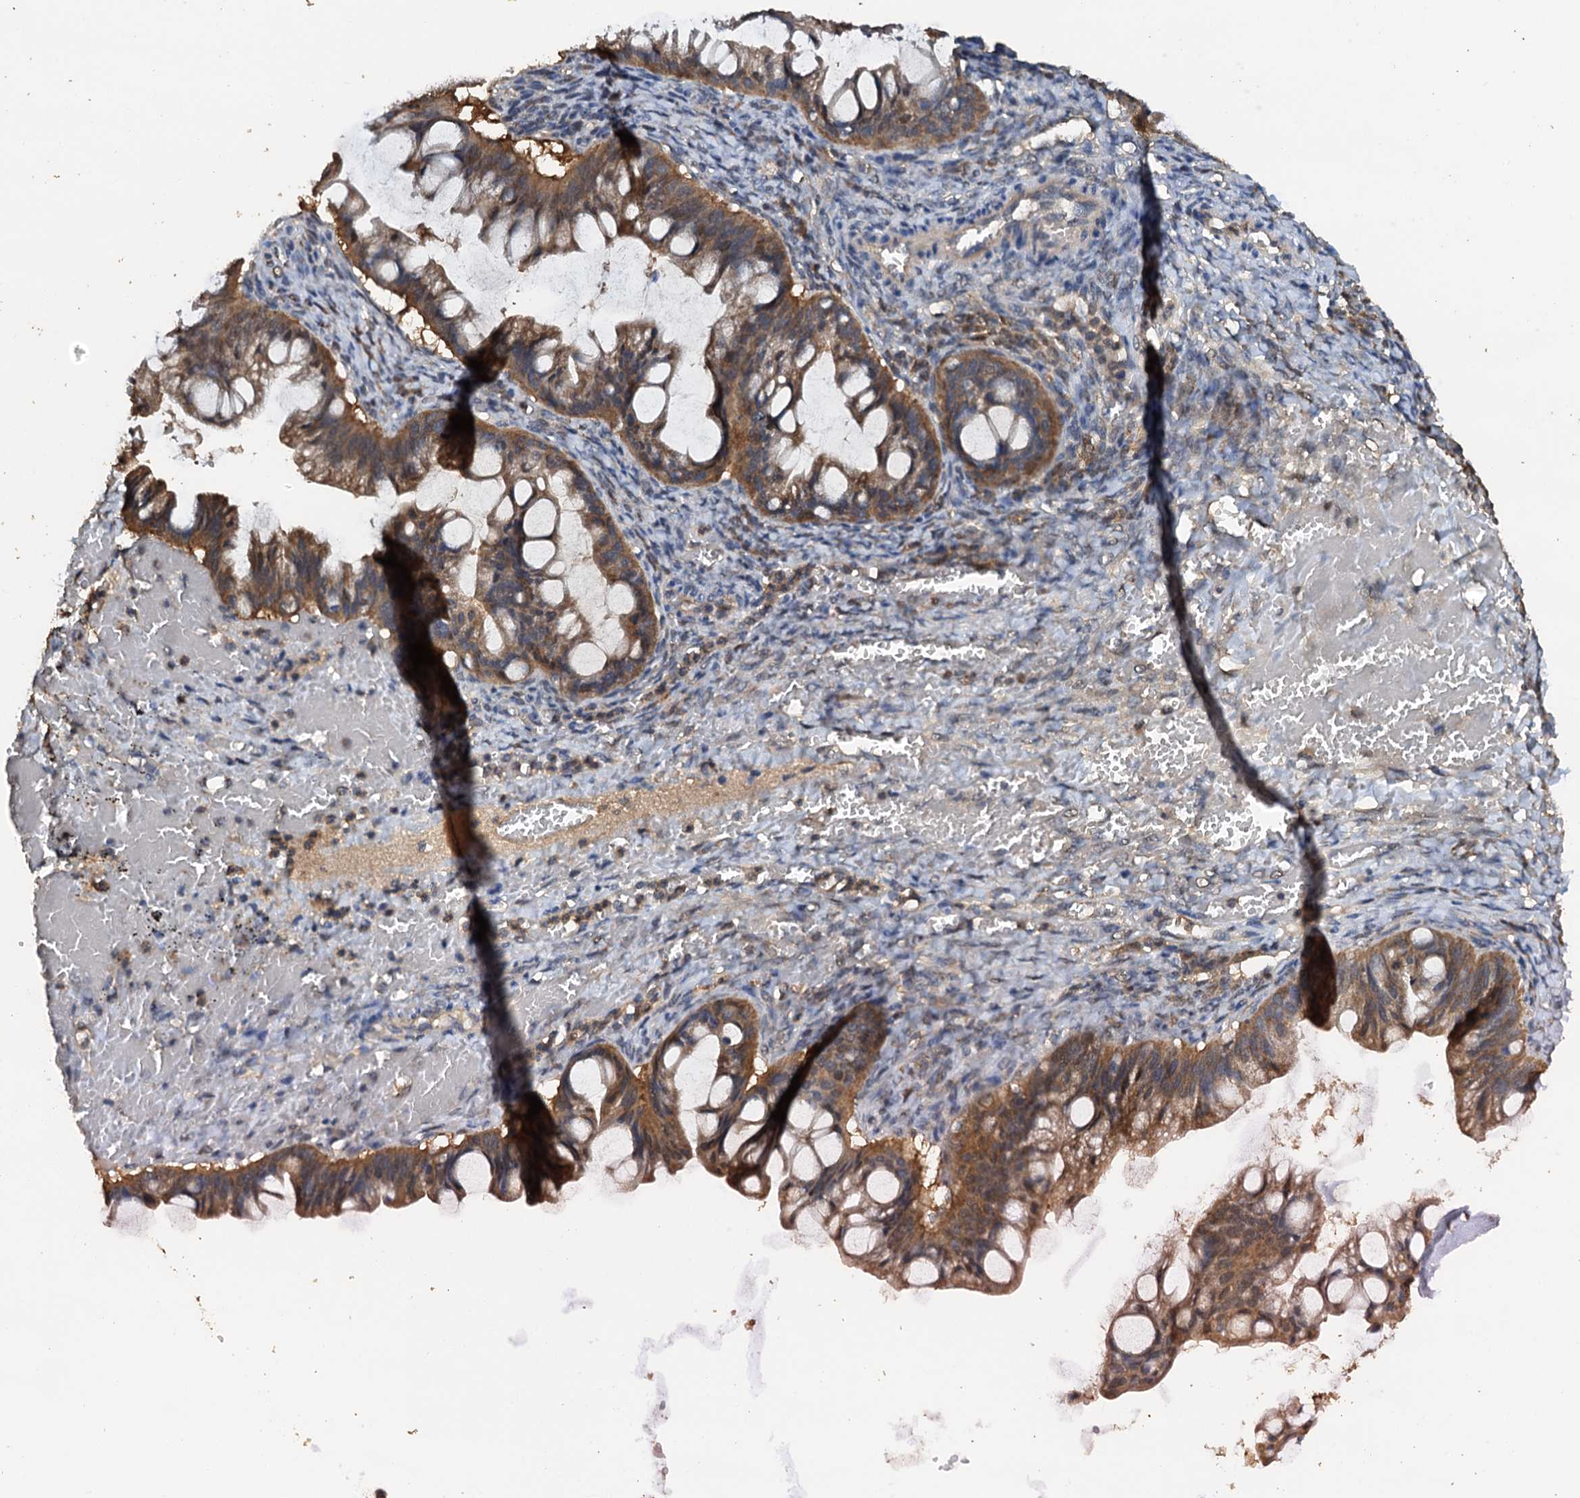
{"staining": {"intensity": "moderate", "quantity": ">75%", "location": "cytoplasmic/membranous"}, "tissue": "ovarian cancer", "cell_type": "Tumor cells", "image_type": "cancer", "snomed": [{"axis": "morphology", "description": "Cystadenocarcinoma, mucinous, NOS"}, {"axis": "topography", "description": "Ovary"}], "caption": "Immunohistochemical staining of ovarian cancer (mucinous cystadenocarcinoma) demonstrates medium levels of moderate cytoplasmic/membranous protein positivity in about >75% of tumor cells. (DAB (3,3'-diaminobenzidine) IHC with brightfield microscopy, high magnification).", "gene": "PSMD9", "patient": {"sex": "female", "age": 73}}